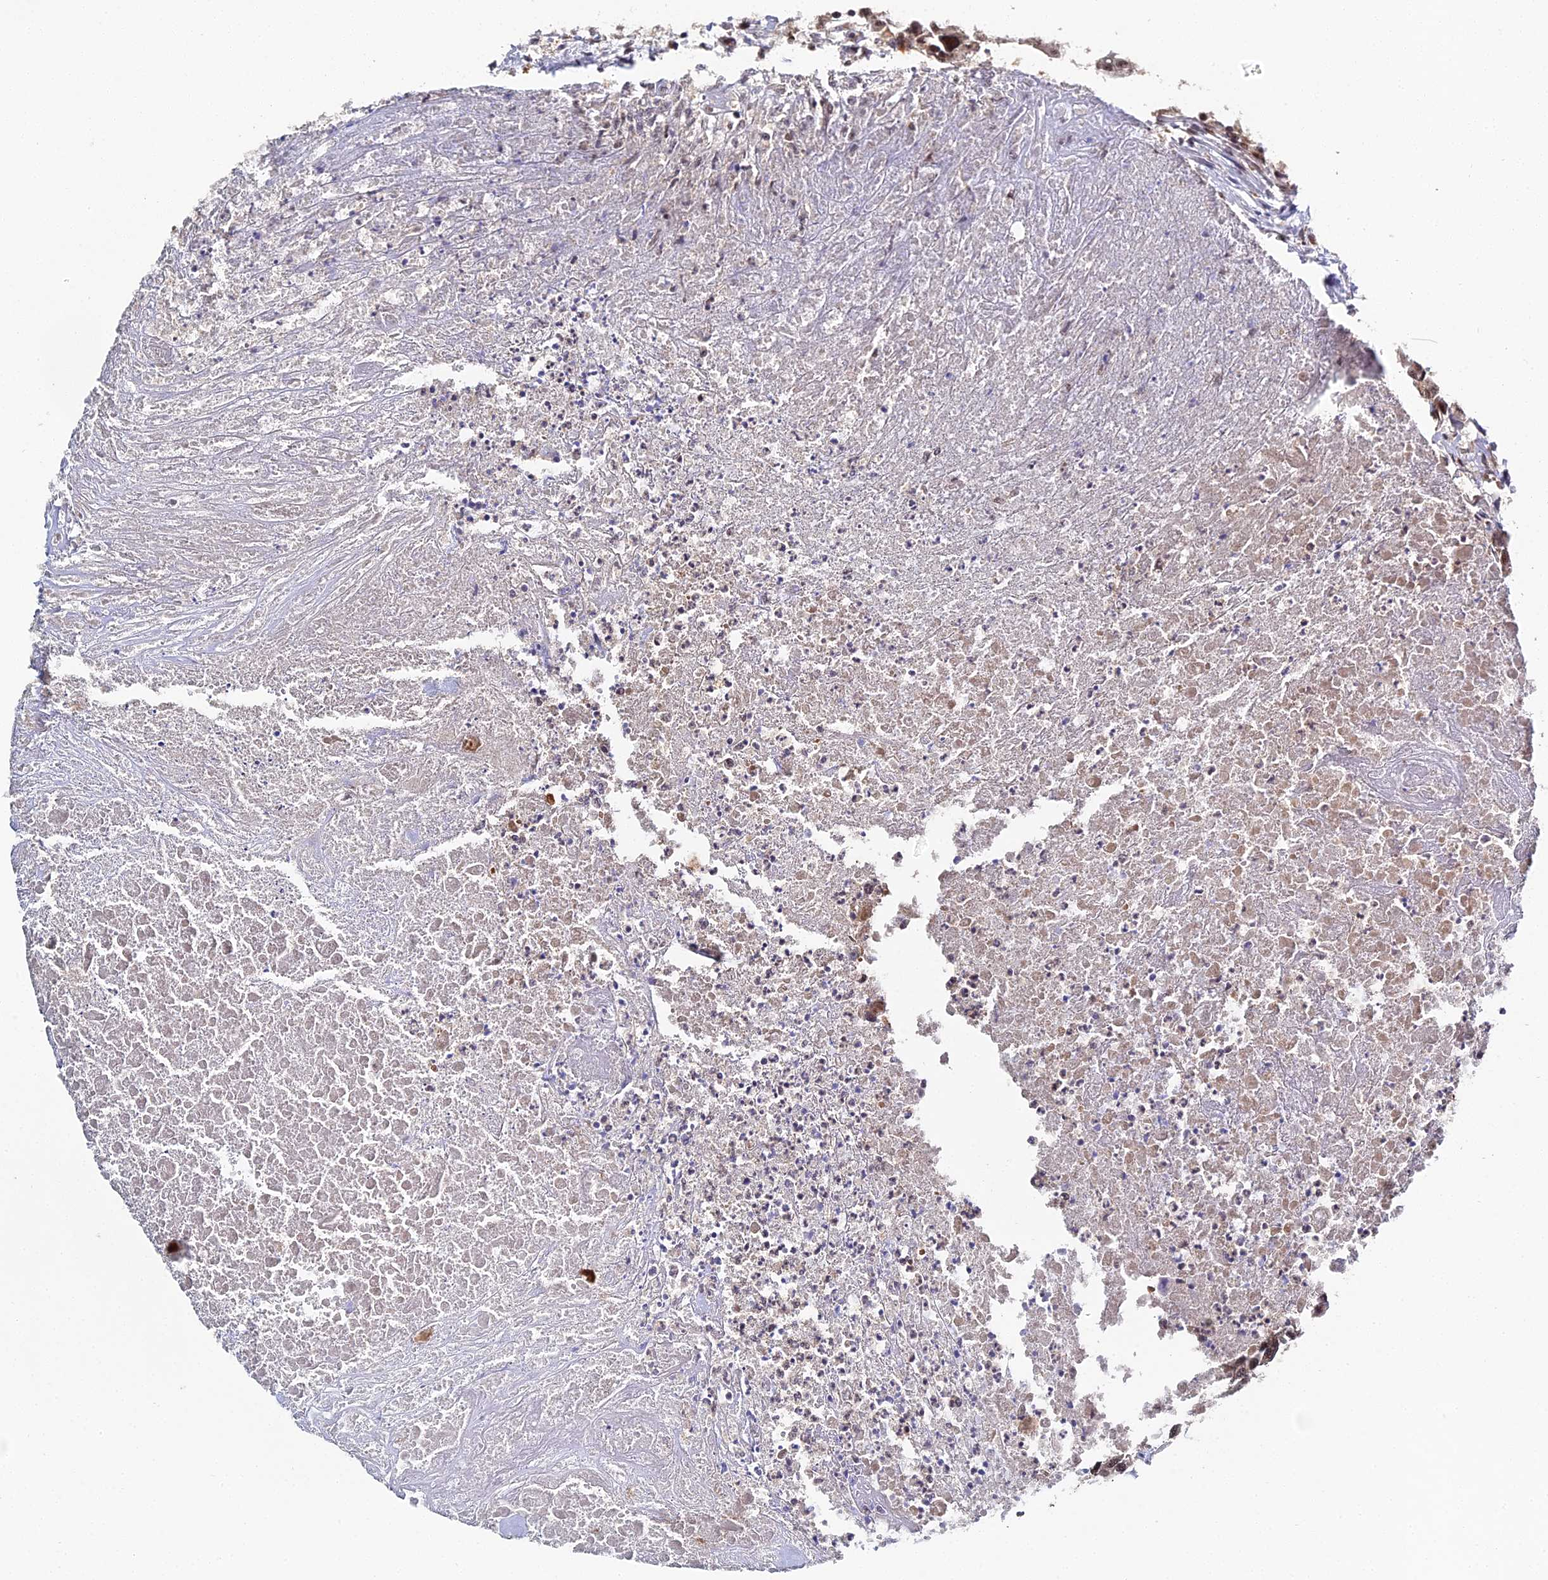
{"staining": {"intensity": "moderate", "quantity": ">75%", "location": "nuclear"}, "tissue": "colorectal cancer", "cell_type": "Tumor cells", "image_type": "cancer", "snomed": [{"axis": "morphology", "description": "Adenocarcinoma, NOS"}, {"axis": "topography", "description": "Colon"}], "caption": "A histopathology image of colorectal cancer stained for a protein shows moderate nuclear brown staining in tumor cells.", "gene": "MAGOHB", "patient": {"sex": "male", "age": 77}}